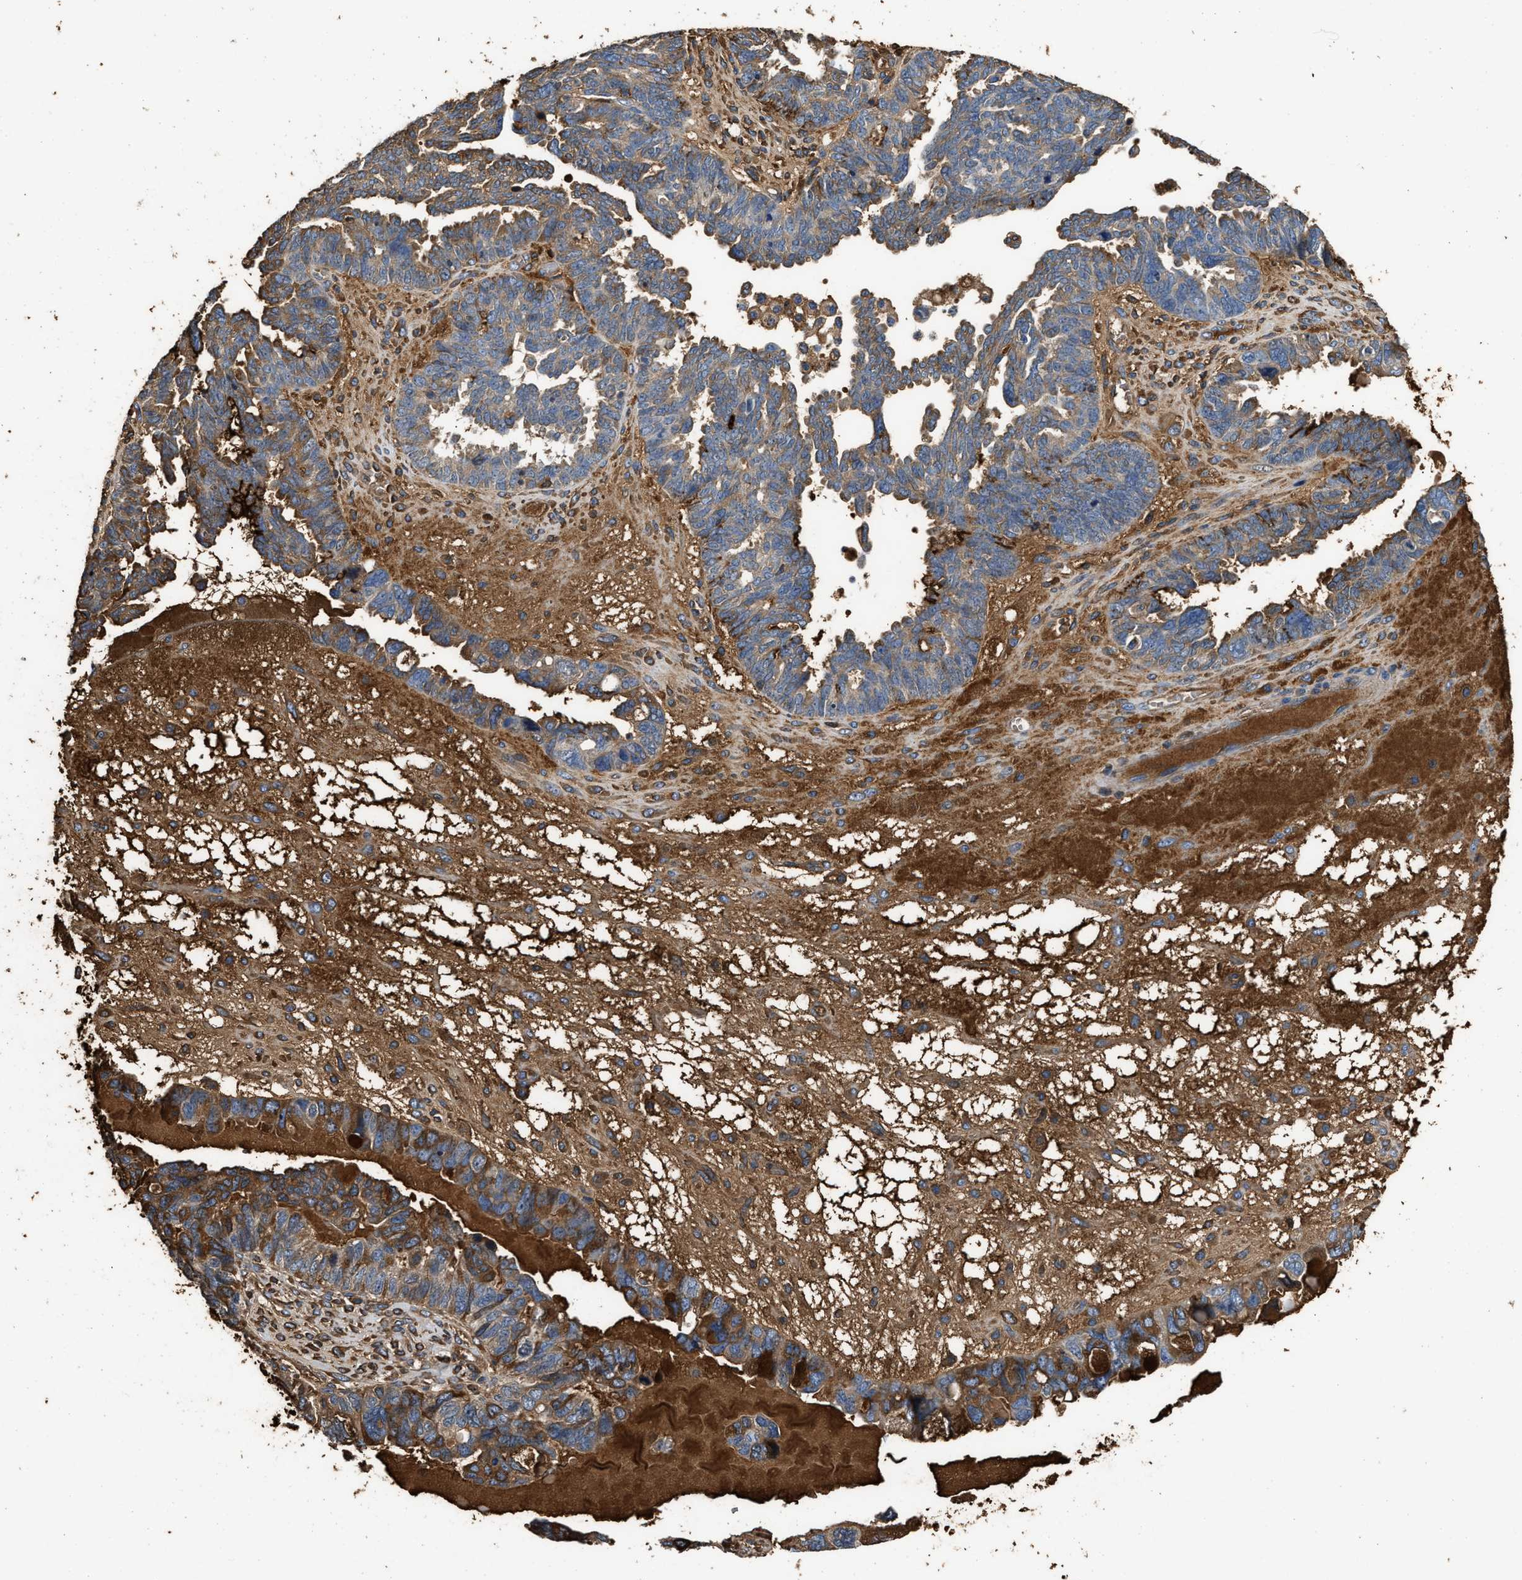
{"staining": {"intensity": "moderate", "quantity": "25%-75%", "location": "cytoplasmic/membranous"}, "tissue": "ovarian cancer", "cell_type": "Tumor cells", "image_type": "cancer", "snomed": [{"axis": "morphology", "description": "Cystadenocarcinoma, serous, NOS"}, {"axis": "topography", "description": "Ovary"}], "caption": "There is medium levels of moderate cytoplasmic/membranous expression in tumor cells of ovarian cancer (serous cystadenocarcinoma), as demonstrated by immunohistochemical staining (brown color).", "gene": "C3", "patient": {"sex": "female", "age": 79}}